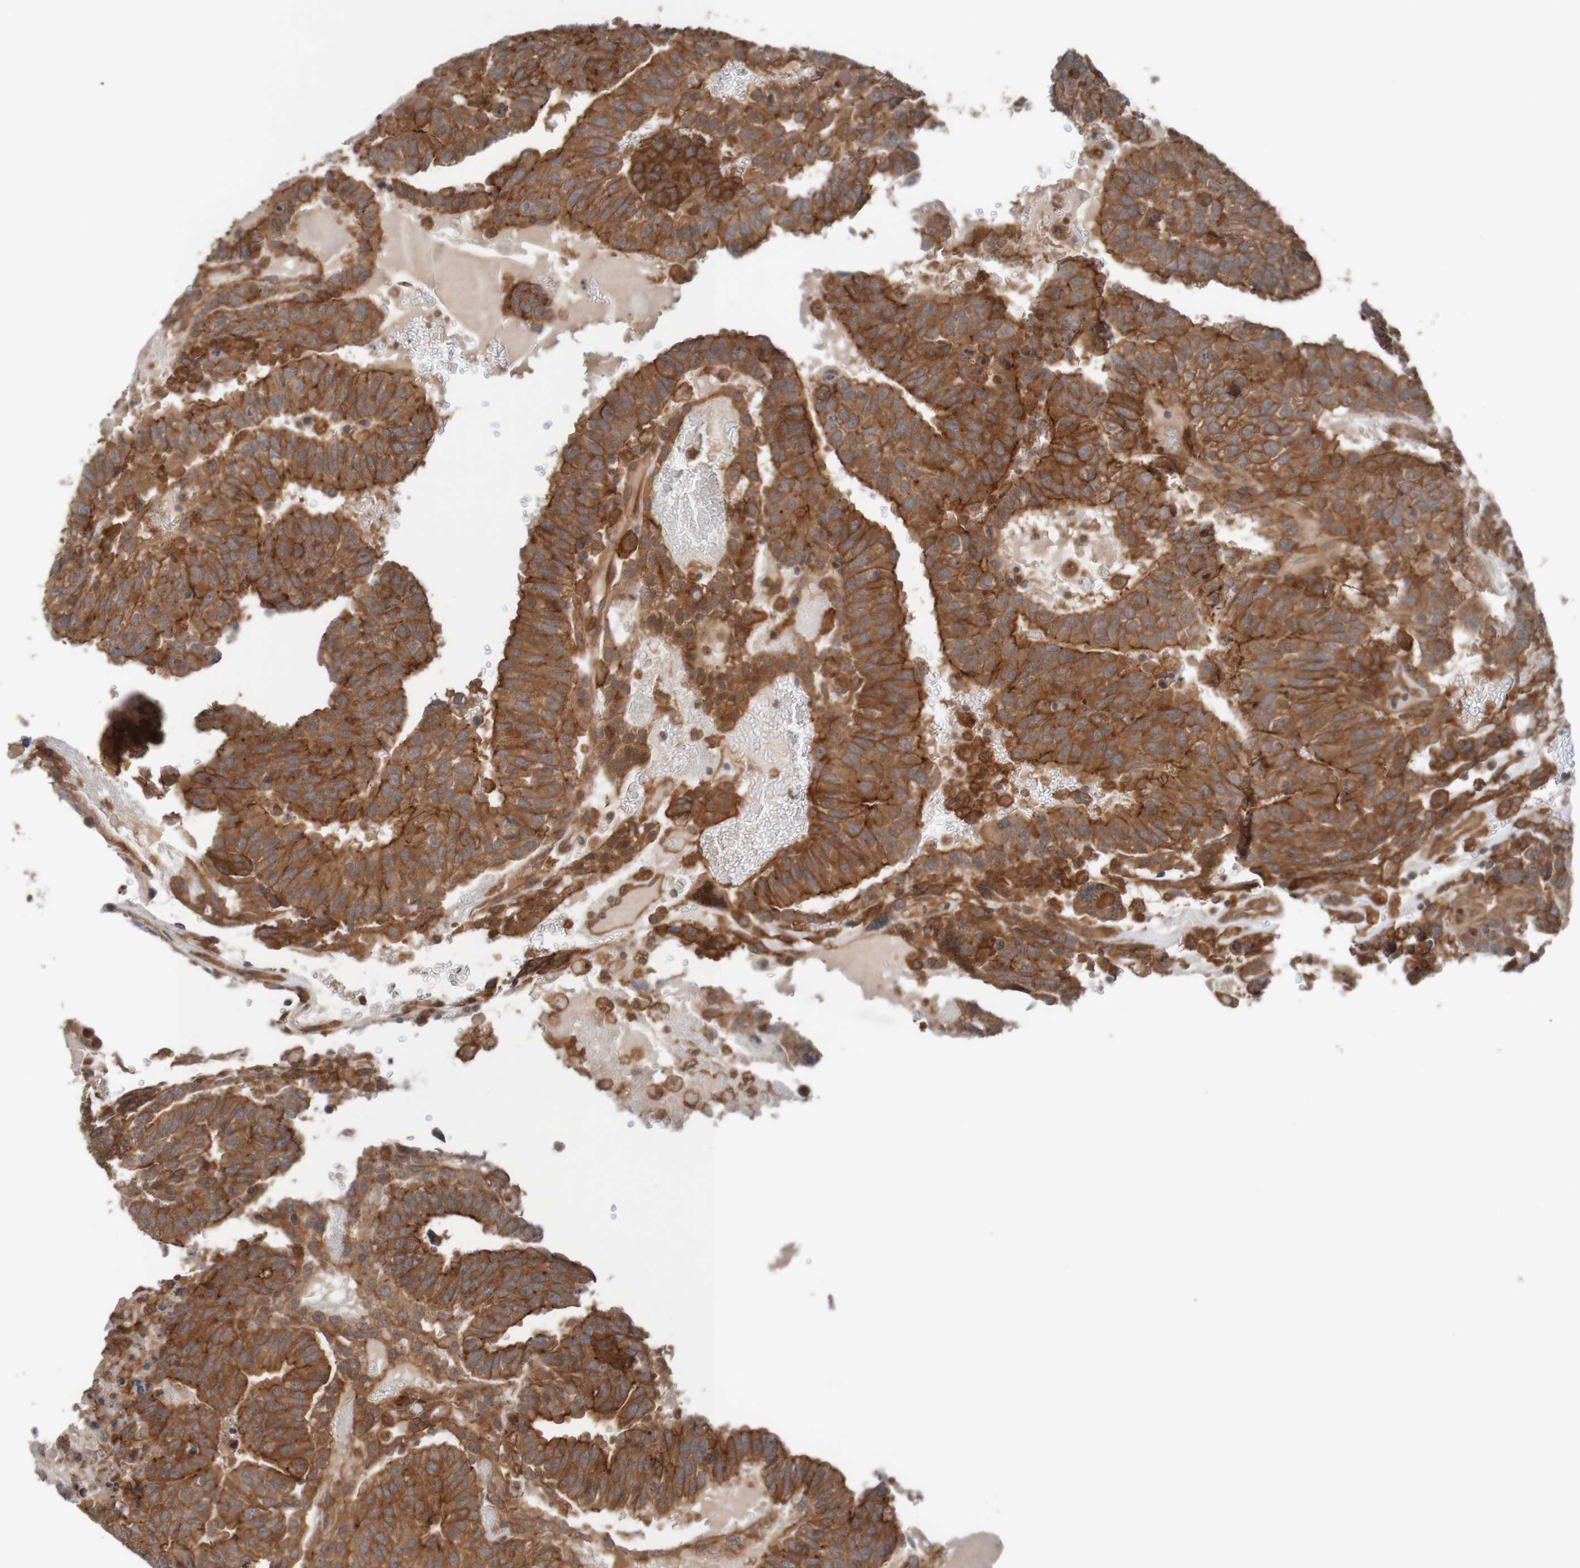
{"staining": {"intensity": "moderate", "quantity": ">75%", "location": "cytoplasmic/membranous"}, "tissue": "testis cancer", "cell_type": "Tumor cells", "image_type": "cancer", "snomed": [{"axis": "morphology", "description": "Seminoma, NOS"}, {"axis": "morphology", "description": "Carcinoma, Embryonal, NOS"}, {"axis": "topography", "description": "Testis"}], "caption": "Testis cancer (seminoma) stained with immunohistochemistry (IHC) exhibits moderate cytoplasmic/membranous positivity in approximately >75% of tumor cells.", "gene": "ARHGEF11", "patient": {"sex": "male", "age": 52}}